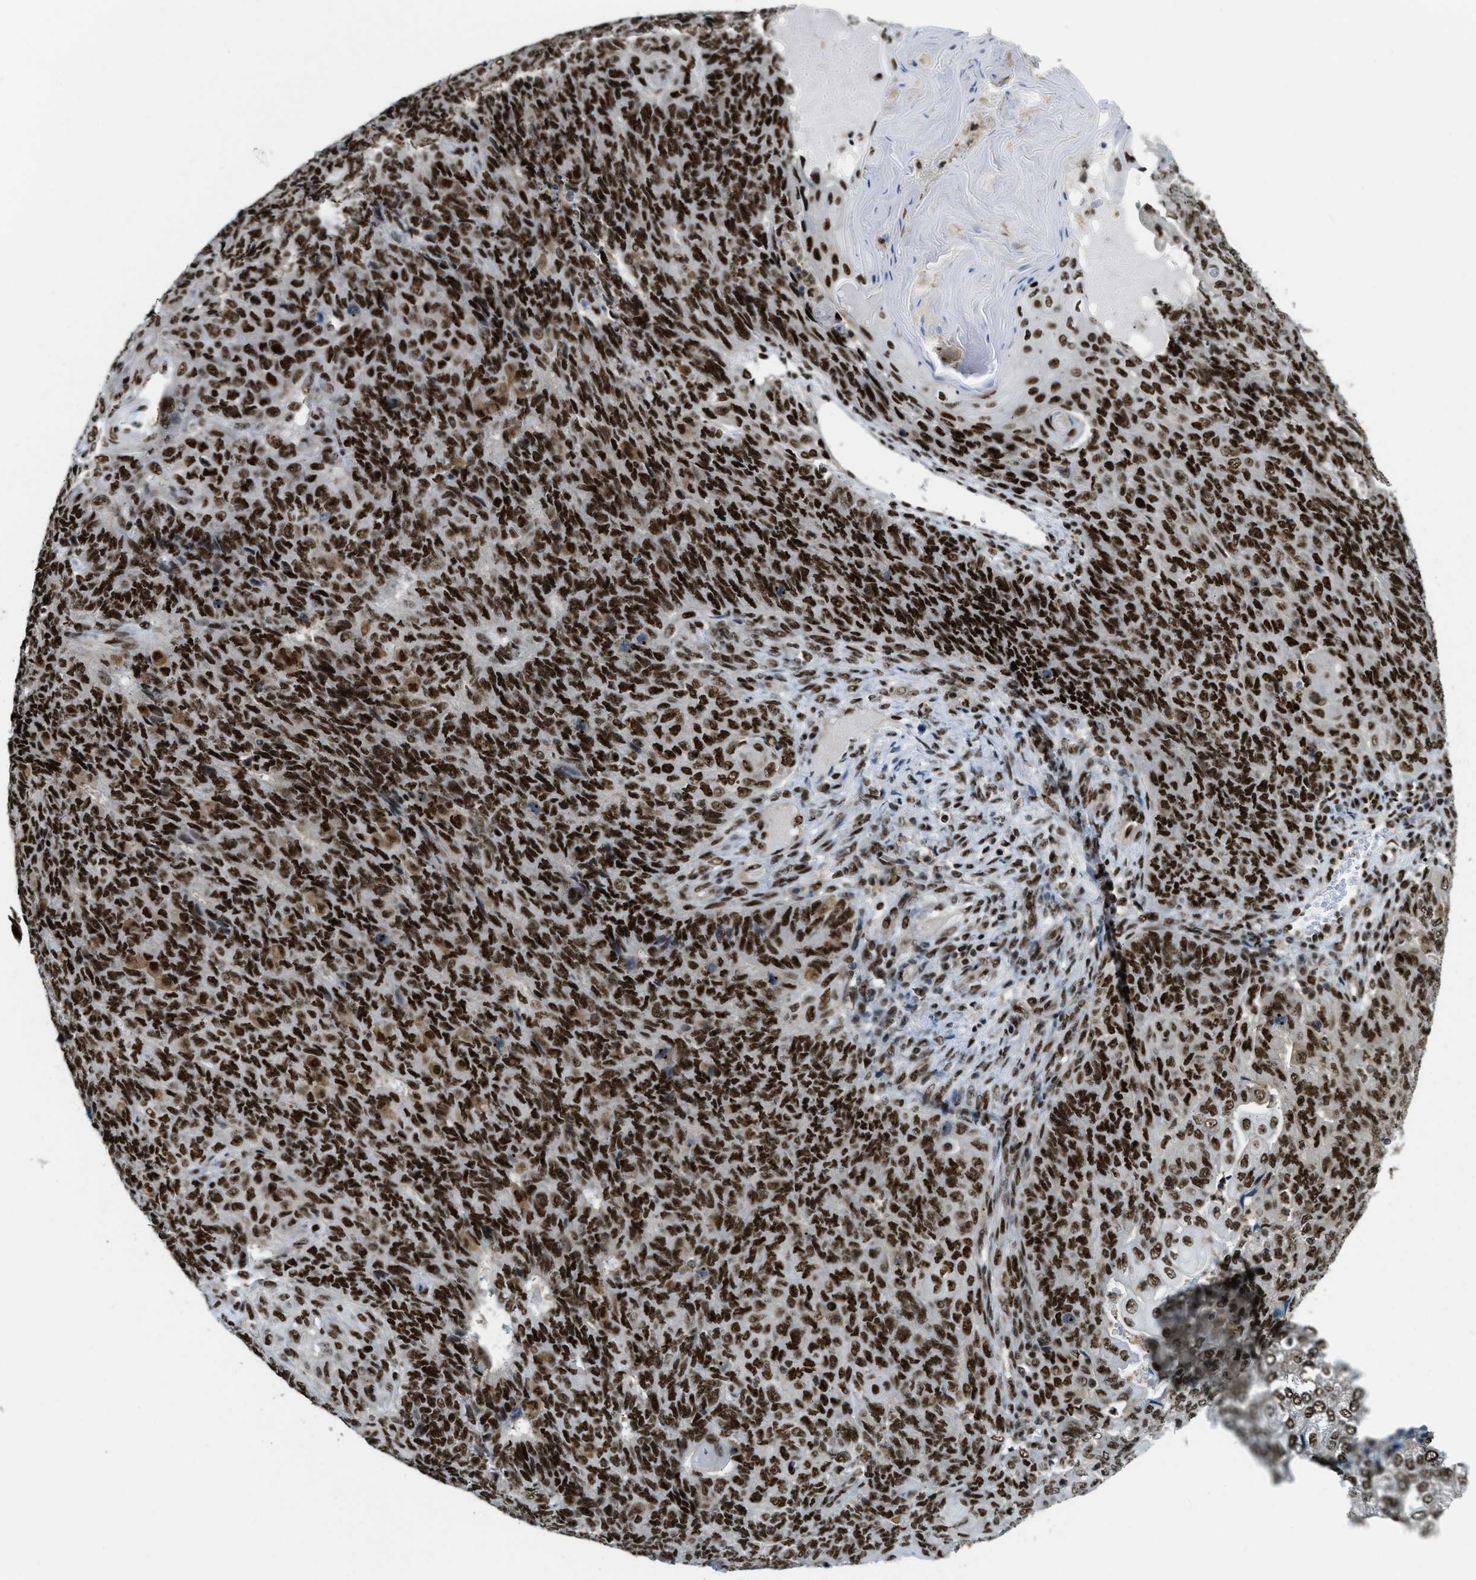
{"staining": {"intensity": "strong", "quantity": ">75%", "location": "nuclear"}, "tissue": "endometrial cancer", "cell_type": "Tumor cells", "image_type": "cancer", "snomed": [{"axis": "morphology", "description": "Adenocarcinoma, NOS"}, {"axis": "topography", "description": "Endometrium"}], "caption": "Endometrial cancer tissue shows strong nuclear expression in approximately >75% of tumor cells", "gene": "NUMA1", "patient": {"sex": "female", "age": 32}}